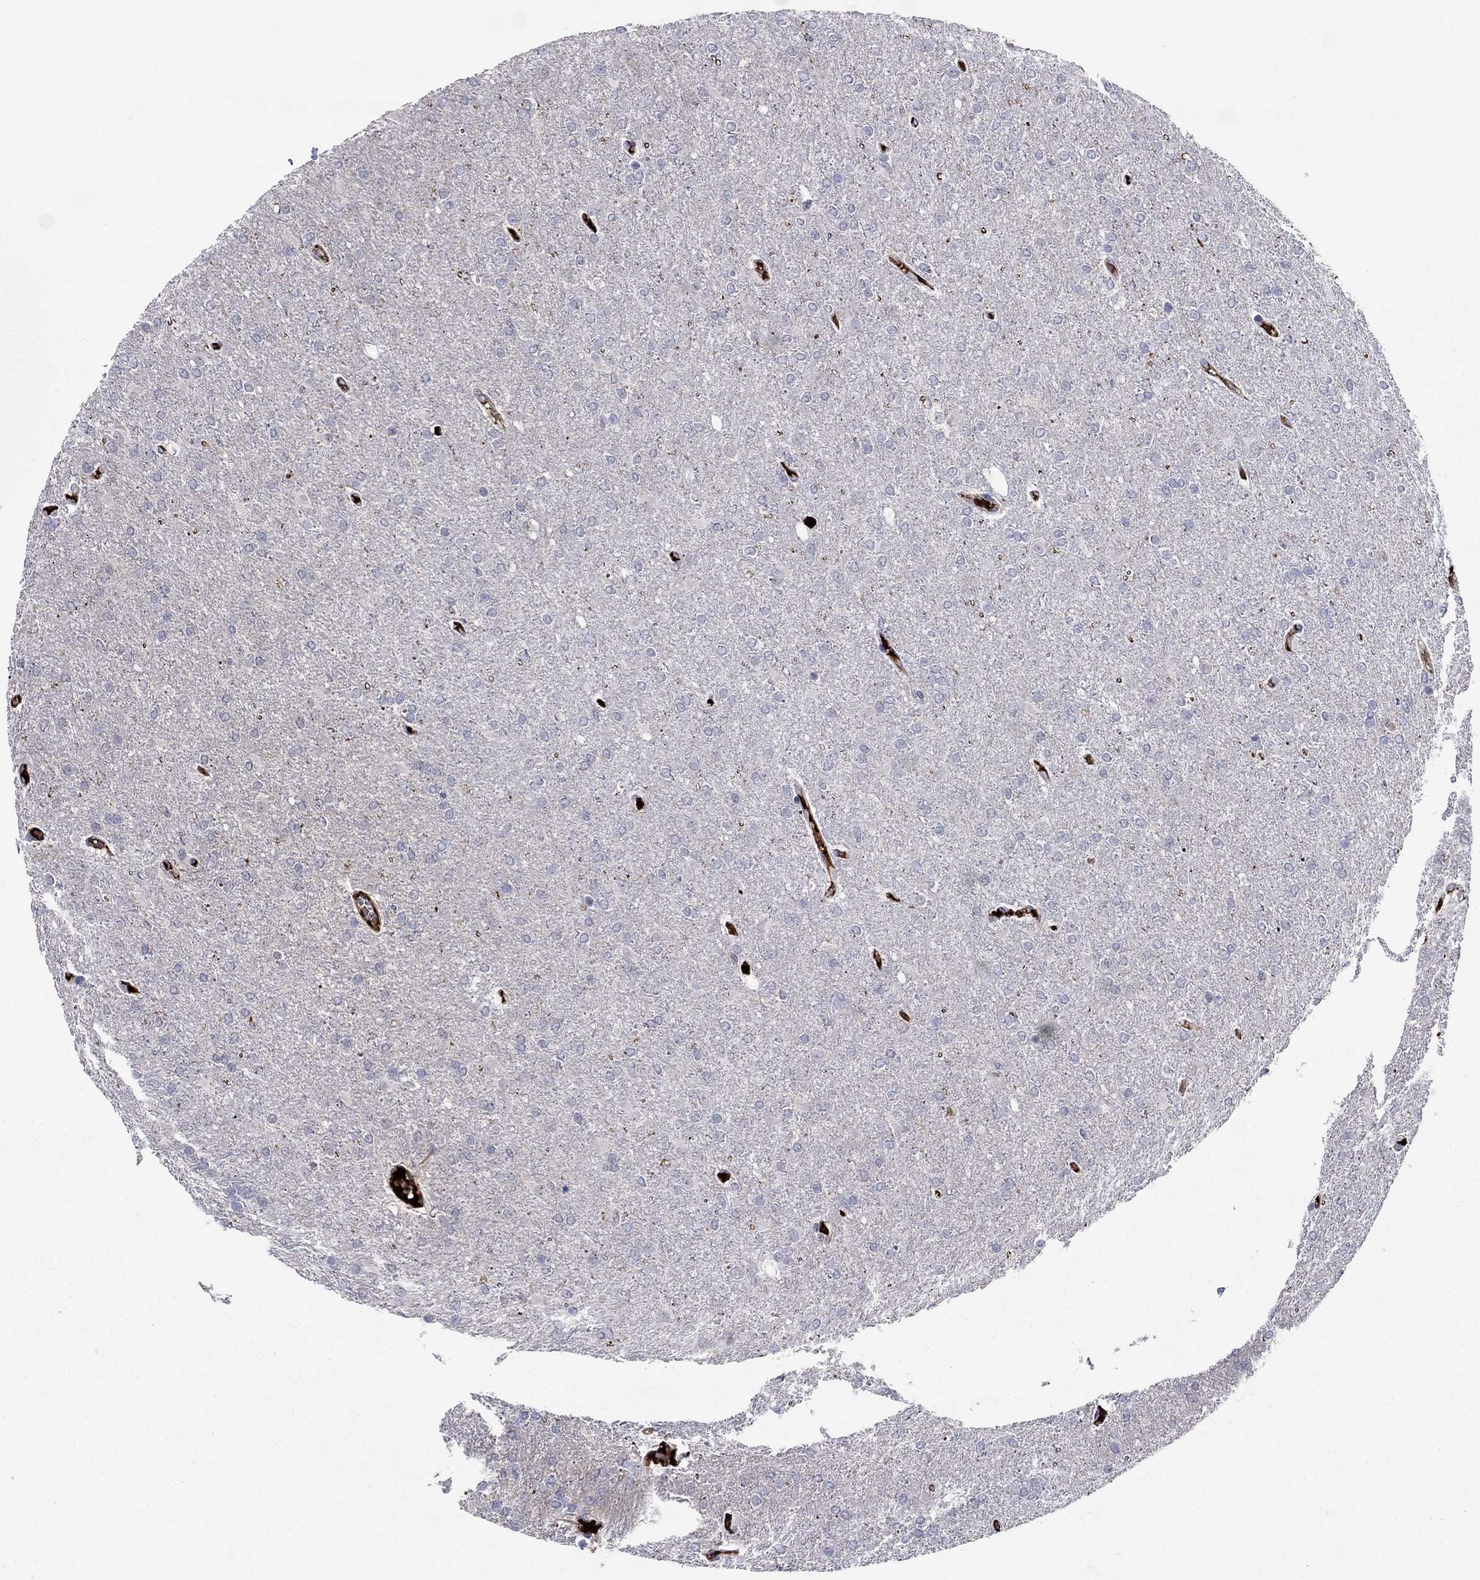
{"staining": {"intensity": "negative", "quantity": "none", "location": "none"}, "tissue": "glioma", "cell_type": "Tumor cells", "image_type": "cancer", "snomed": [{"axis": "morphology", "description": "Glioma, malignant, High grade"}, {"axis": "topography", "description": "Cerebral cortex"}], "caption": "Immunohistochemical staining of glioma shows no significant staining in tumor cells.", "gene": "HPX", "patient": {"sex": "male", "age": 70}}